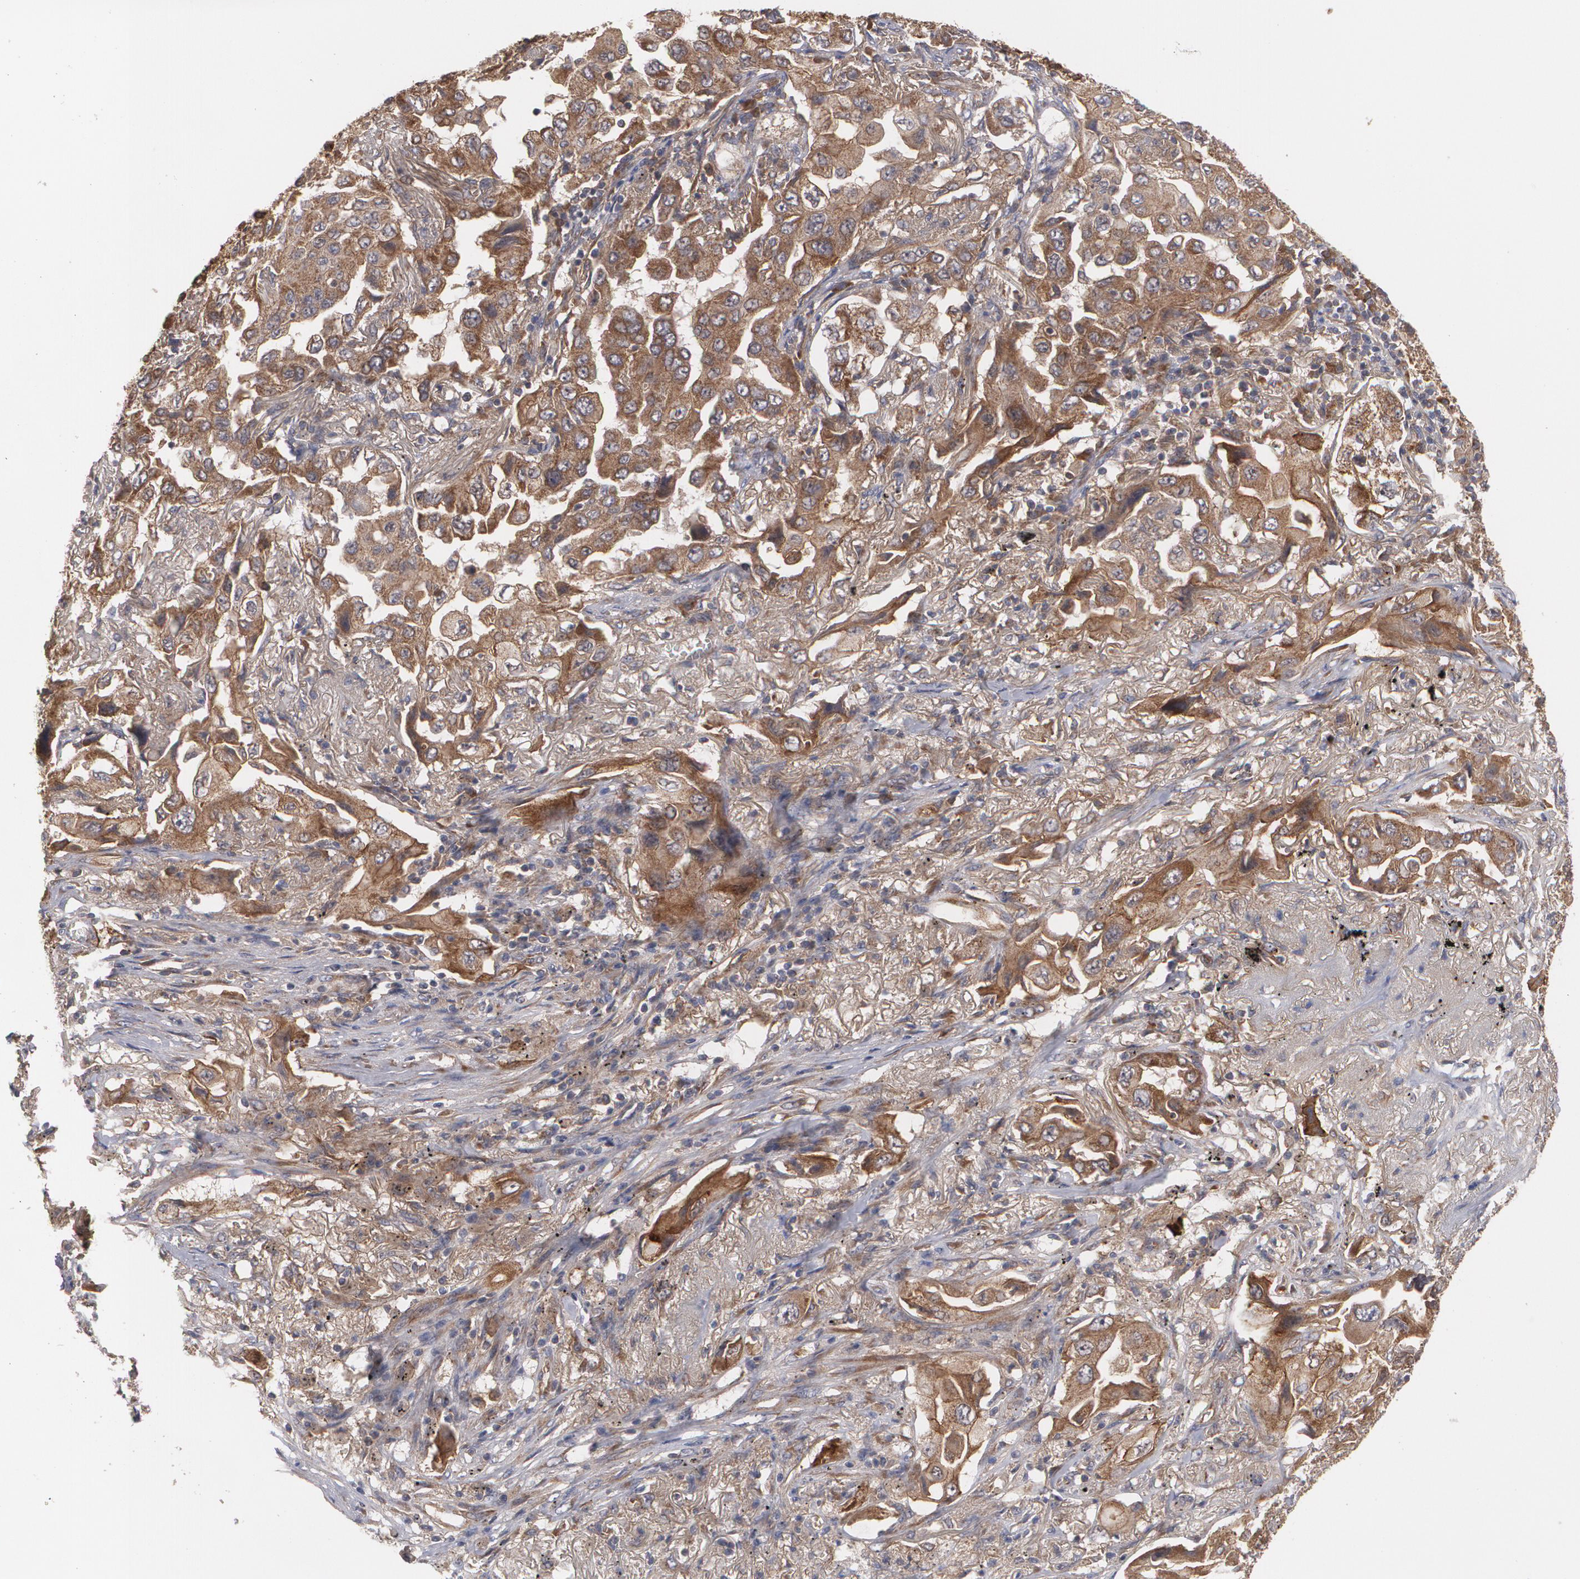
{"staining": {"intensity": "moderate", "quantity": ">75%", "location": "cytoplasmic/membranous"}, "tissue": "lung cancer", "cell_type": "Tumor cells", "image_type": "cancer", "snomed": [{"axis": "morphology", "description": "Adenocarcinoma, NOS"}, {"axis": "topography", "description": "Lung"}], "caption": "Human lung cancer (adenocarcinoma) stained with a brown dye reveals moderate cytoplasmic/membranous positive positivity in approximately >75% of tumor cells.", "gene": "BMP6", "patient": {"sex": "female", "age": 65}}